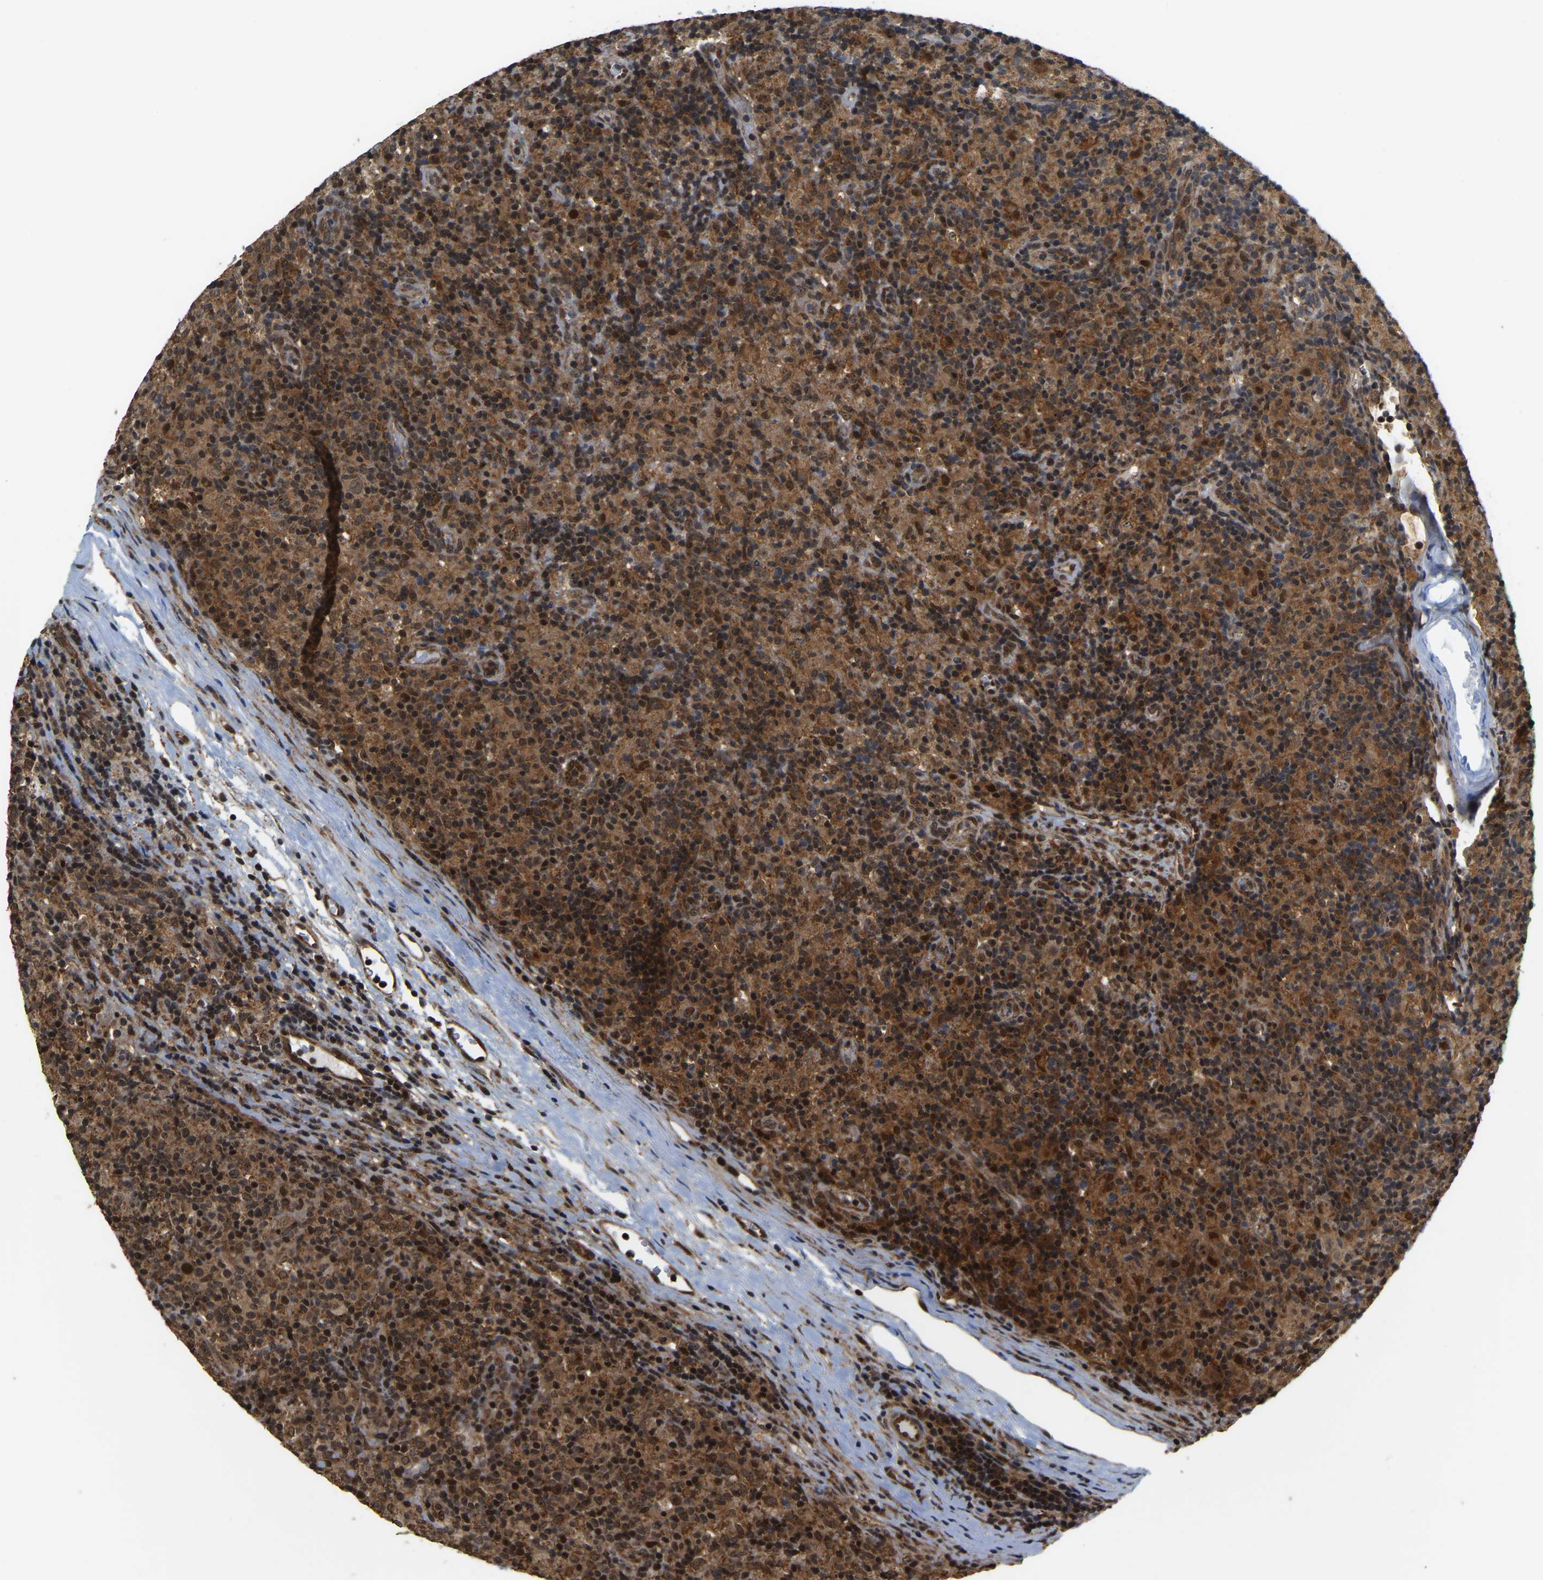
{"staining": {"intensity": "moderate", "quantity": ">75%", "location": "nuclear"}, "tissue": "lymphoma", "cell_type": "Tumor cells", "image_type": "cancer", "snomed": [{"axis": "morphology", "description": "Hodgkin's disease, NOS"}, {"axis": "topography", "description": "Lymph node"}], "caption": "The photomicrograph exhibits staining of lymphoma, revealing moderate nuclear protein positivity (brown color) within tumor cells.", "gene": "CIAO1", "patient": {"sex": "male", "age": 70}}